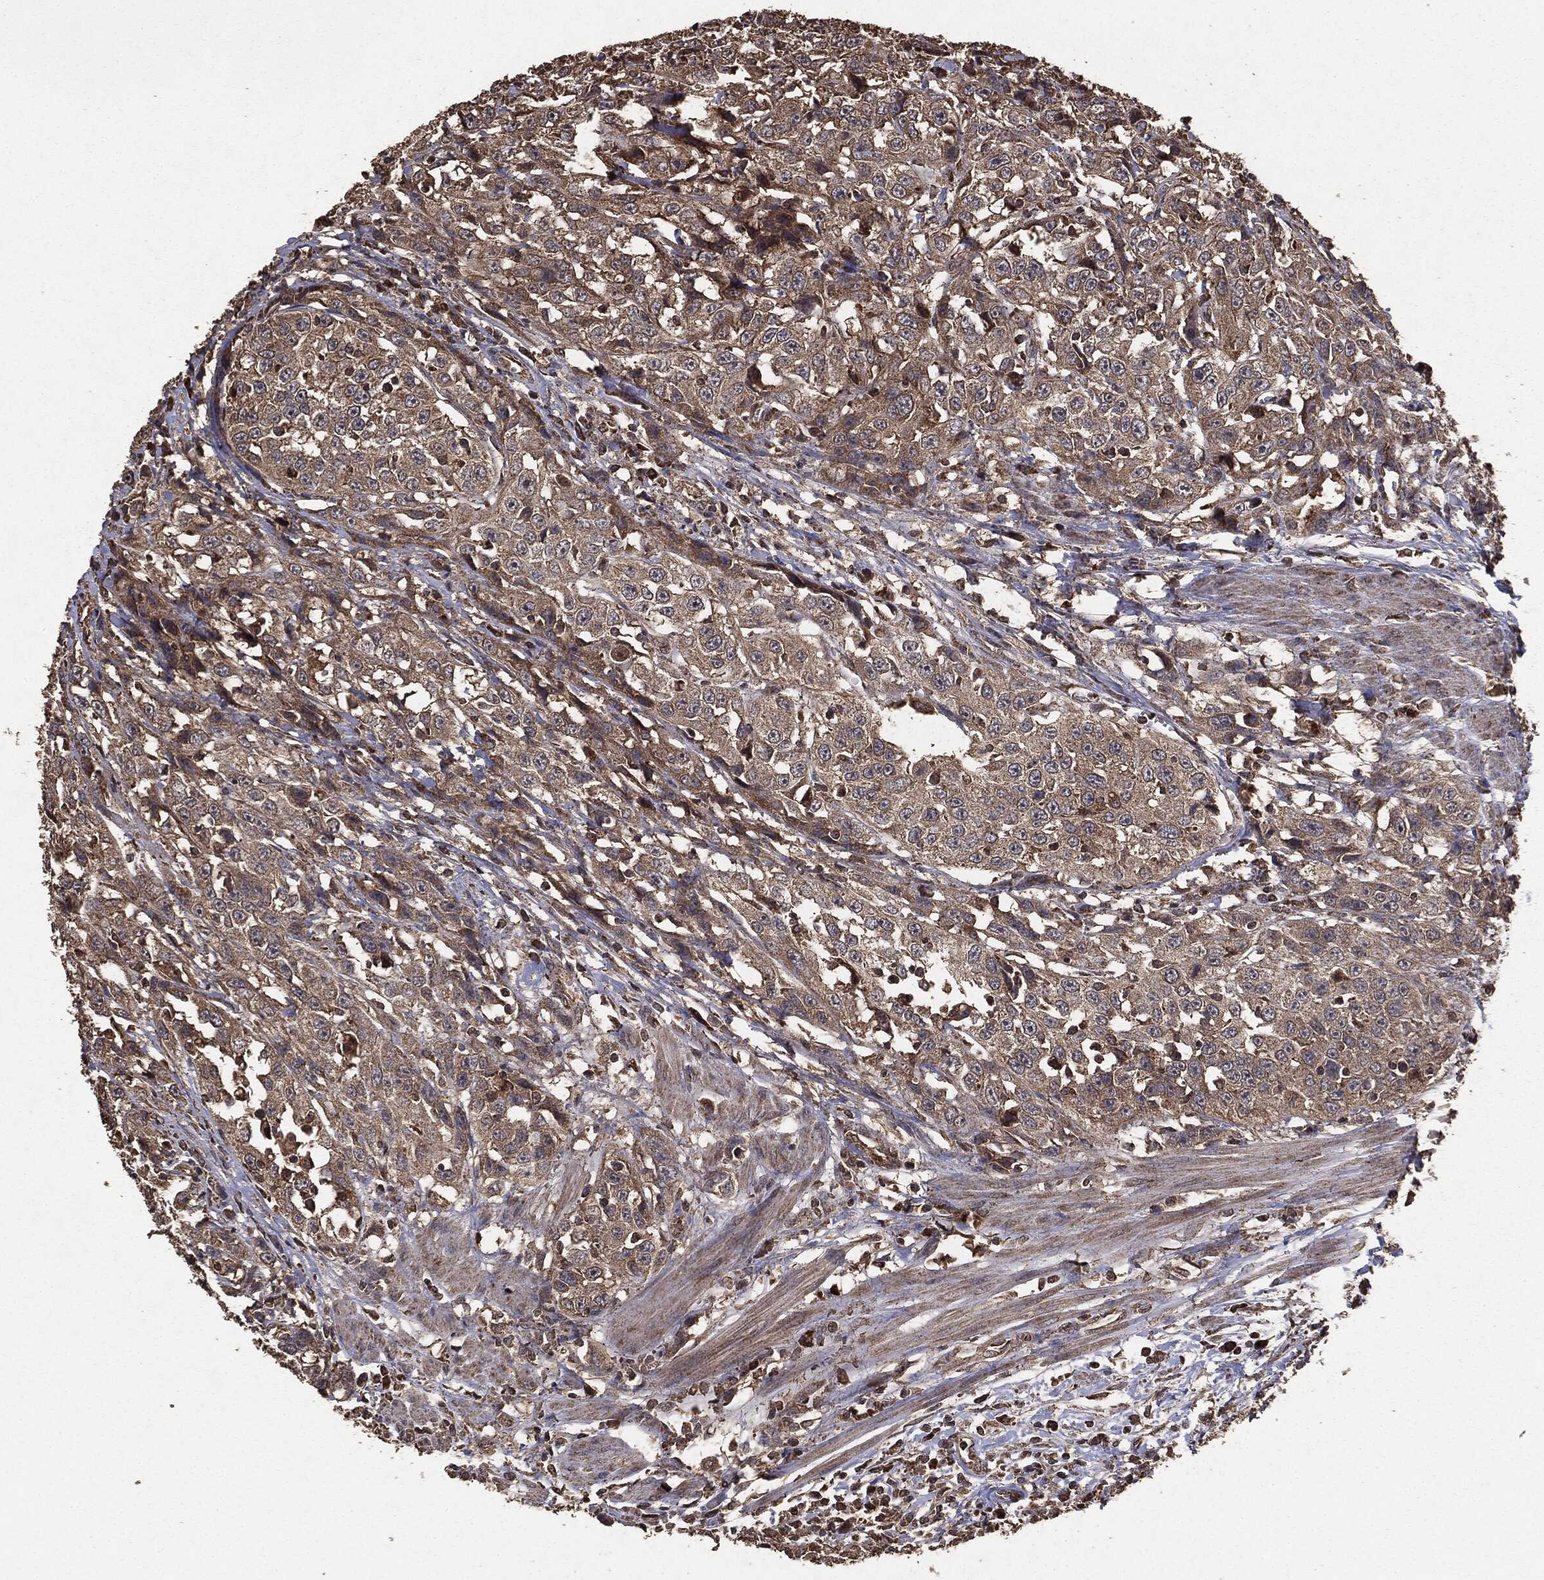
{"staining": {"intensity": "moderate", "quantity": ">75%", "location": "cytoplasmic/membranous"}, "tissue": "urothelial cancer", "cell_type": "Tumor cells", "image_type": "cancer", "snomed": [{"axis": "morphology", "description": "Urothelial carcinoma, NOS"}, {"axis": "morphology", "description": "Urothelial carcinoma, High grade"}, {"axis": "topography", "description": "Urinary bladder"}], "caption": "Brown immunohistochemical staining in human urothelial cancer exhibits moderate cytoplasmic/membranous expression in approximately >75% of tumor cells.", "gene": "MTOR", "patient": {"sex": "female", "age": 73}}